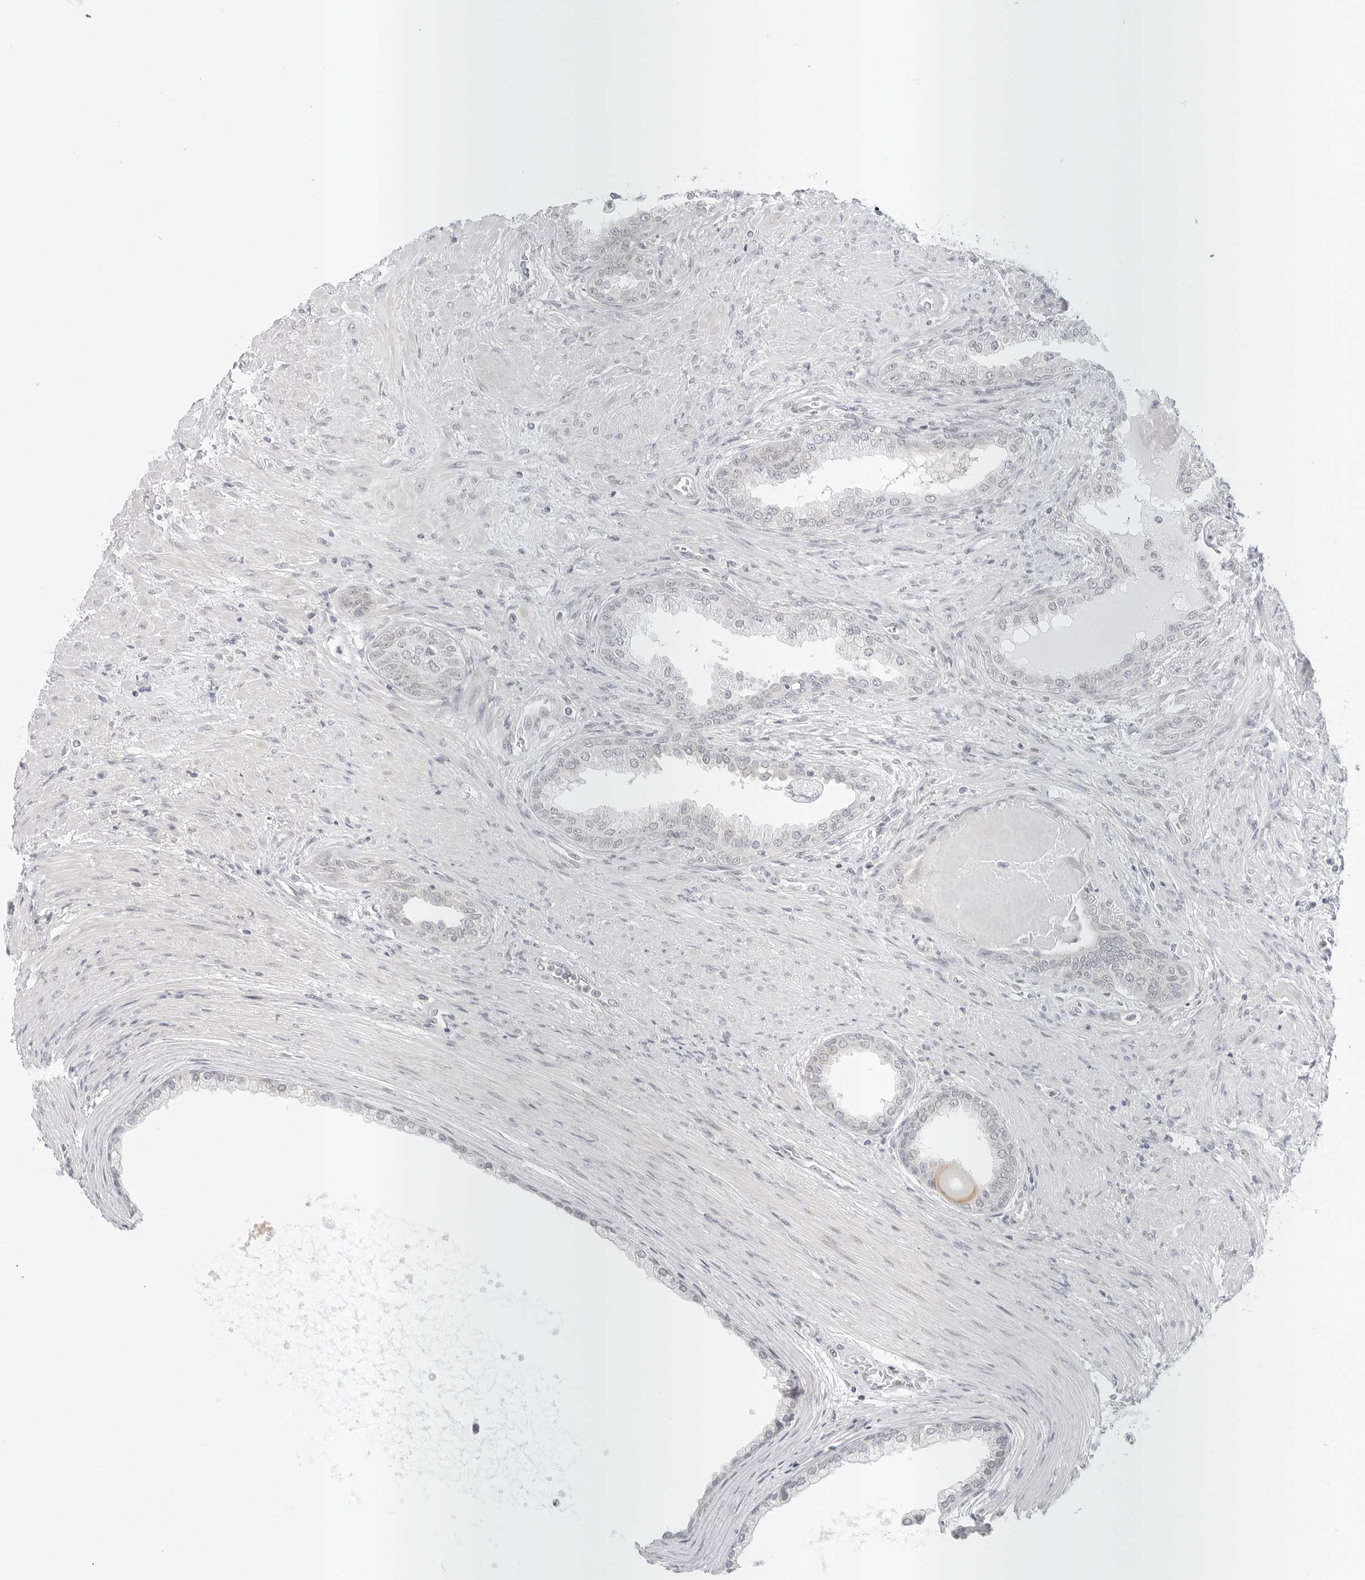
{"staining": {"intensity": "negative", "quantity": "none", "location": "none"}, "tissue": "prostate cancer", "cell_type": "Tumor cells", "image_type": "cancer", "snomed": [{"axis": "morphology", "description": "Normal tissue, NOS"}, {"axis": "morphology", "description": "Adenocarcinoma, Low grade"}, {"axis": "topography", "description": "Prostate"}, {"axis": "topography", "description": "Peripheral nerve tissue"}], "caption": "Tumor cells are negative for protein expression in human prostate adenocarcinoma (low-grade).", "gene": "TCP1", "patient": {"sex": "male", "age": 71}}